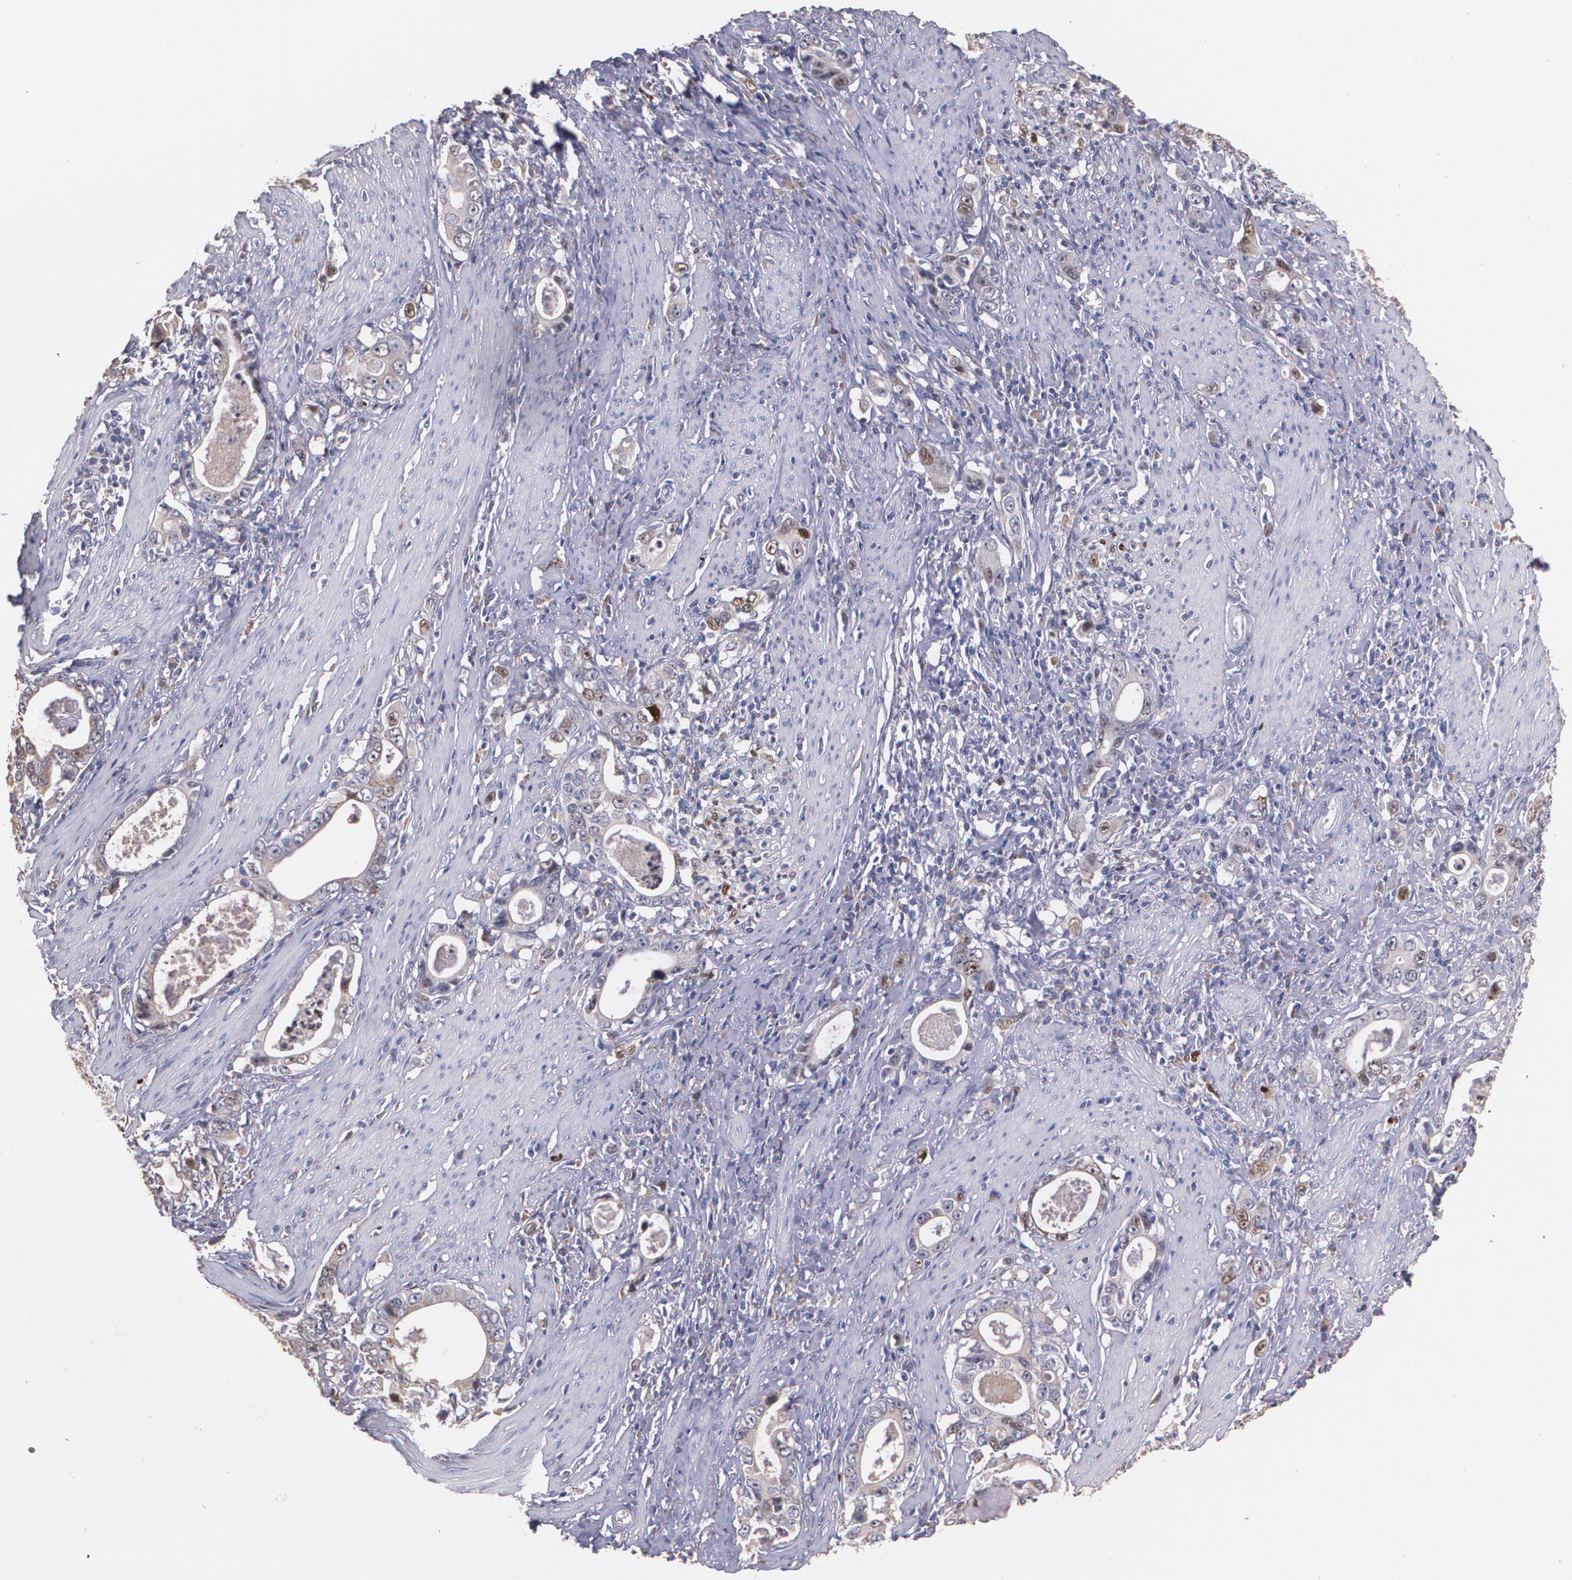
{"staining": {"intensity": "weak", "quantity": ">75%", "location": "cytoplasmic/membranous"}, "tissue": "stomach cancer", "cell_type": "Tumor cells", "image_type": "cancer", "snomed": [{"axis": "morphology", "description": "Adenocarcinoma, NOS"}, {"axis": "topography", "description": "Stomach, lower"}], "caption": "Brown immunohistochemical staining in stomach adenocarcinoma exhibits weak cytoplasmic/membranous expression in approximately >75% of tumor cells.", "gene": "ATF3", "patient": {"sex": "female", "age": 72}}